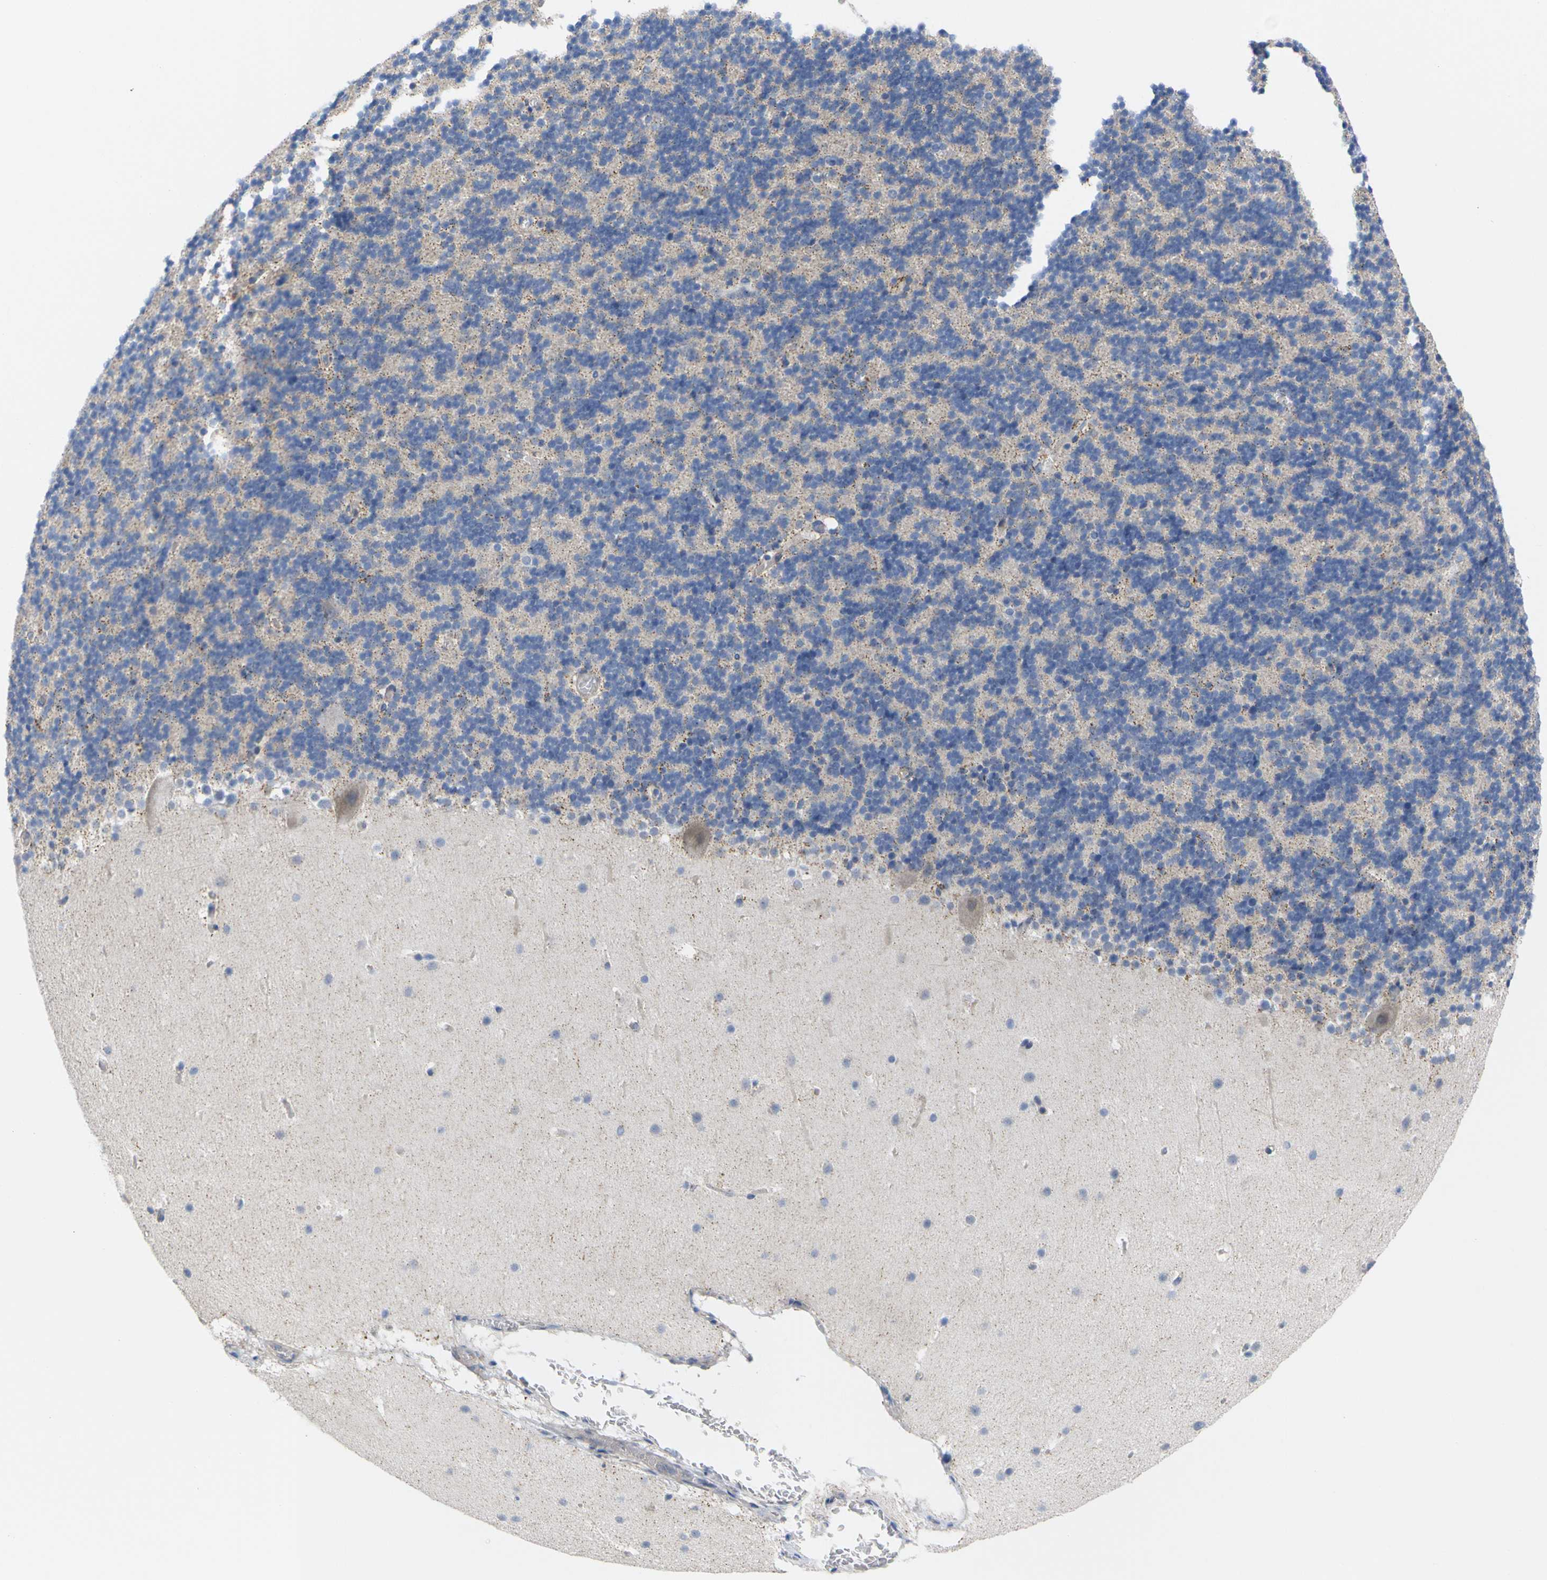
{"staining": {"intensity": "negative", "quantity": "none", "location": "none"}, "tissue": "cerebellum", "cell_type": "Cells in granular layer", "image_type": "normal", "snomed": [{"axis": "morphology", "description": "Normal tissue, NOS"}, {"axis": "topography", "description": "Cerebellum"}], "caption": "Immunohistochemistry of normal human cerebellum shows no staining in cells in granular layer.", "gene": "USH1C", "patient": {"sex": "male", "age": 45}}